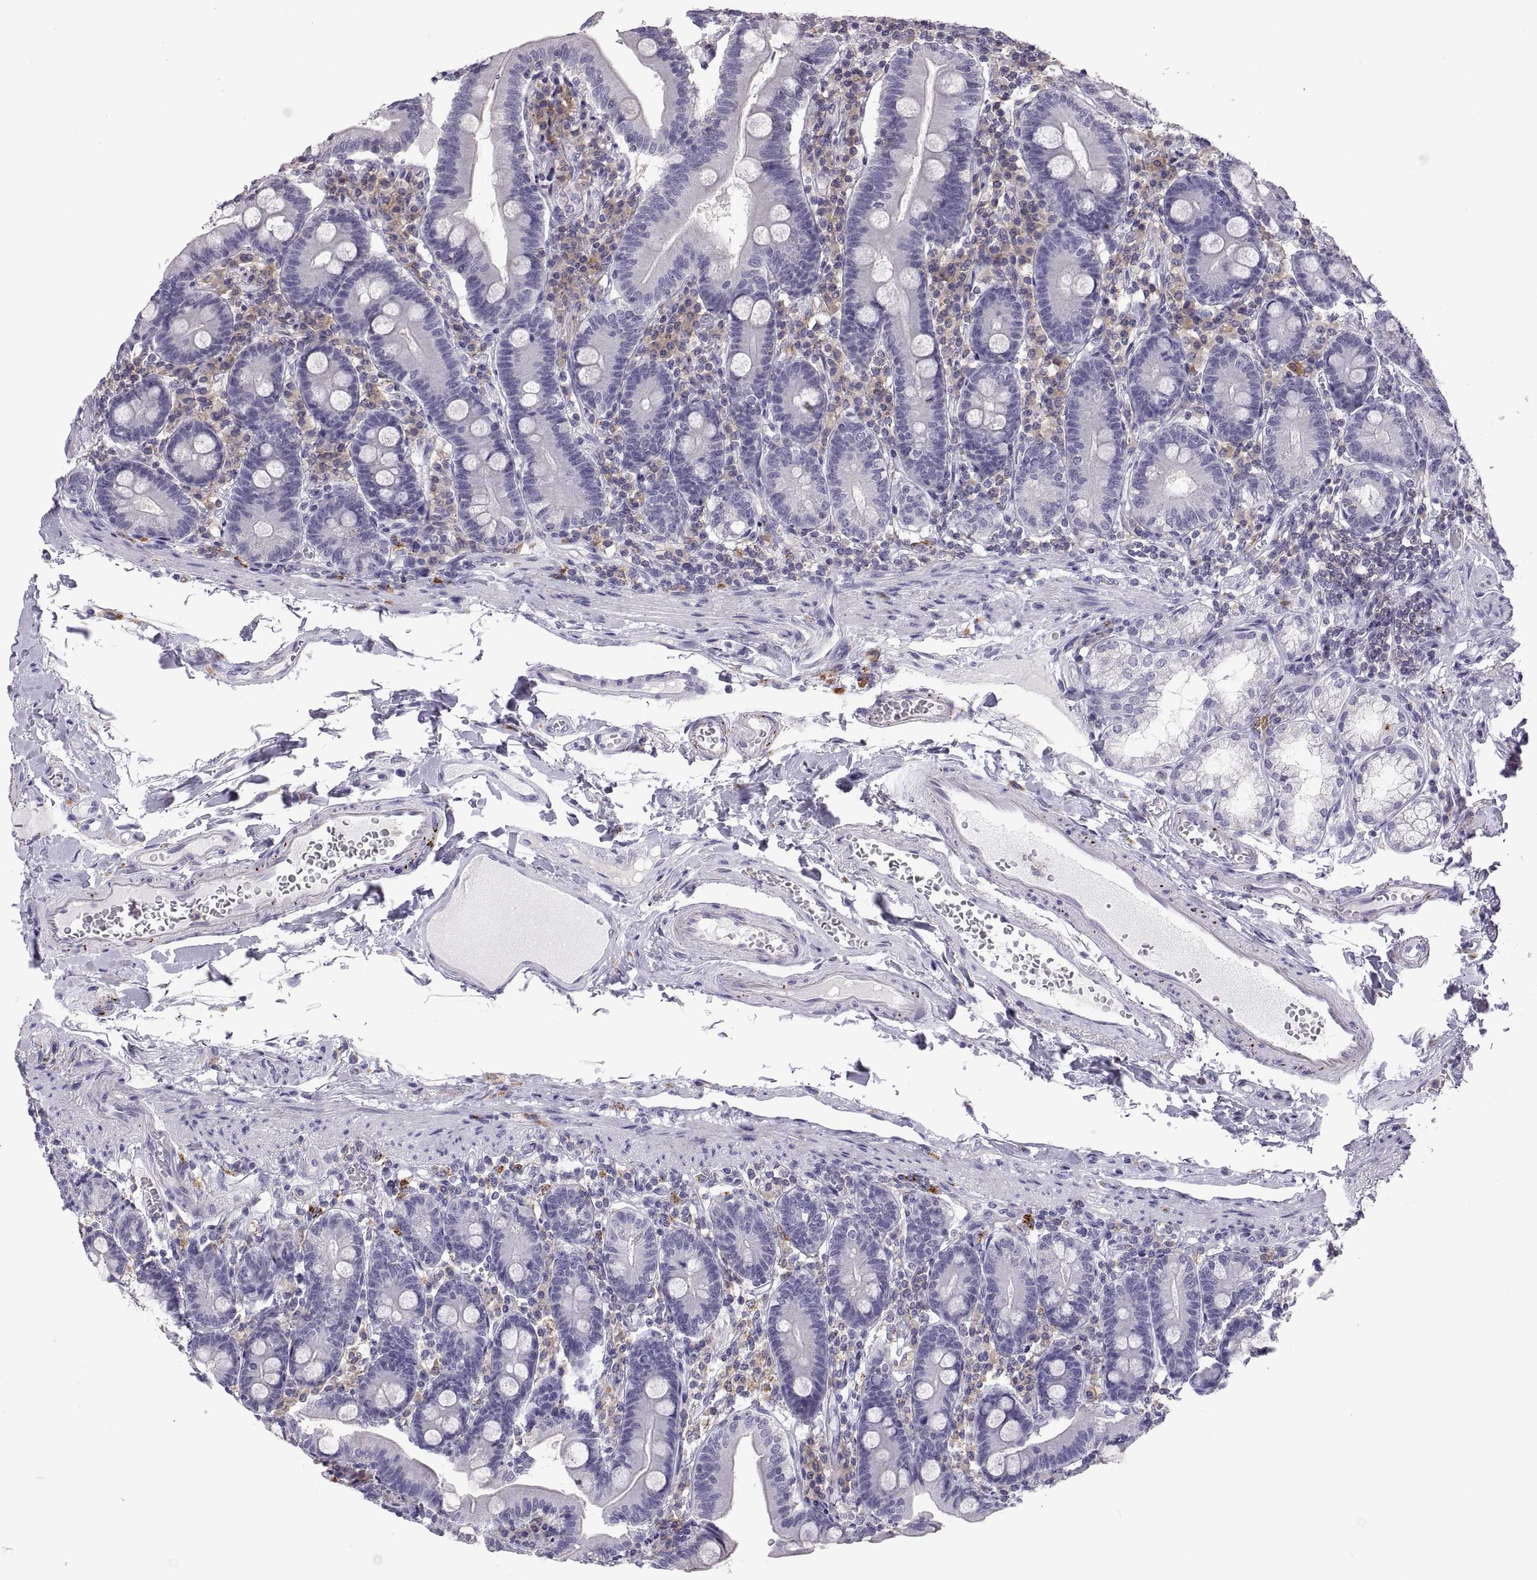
{"staining": {"intensity": "negative", "quantity": "none", "location": "none"}, "tissue": "duodenum", "cell_type": "Glandular cells", "image_type": "normal", "snomed": [{"axis": "morphology", "description": "Normal tissue, NOS"}, {"axis": "topography", "description": "Duodenum"}], "caption": "The immunohistochemistry (IHC) micrograph has no significant expression in glandular cells of duodenum.", "gene": "RGS19", "patient": {"sex": "female", "age": 67}}